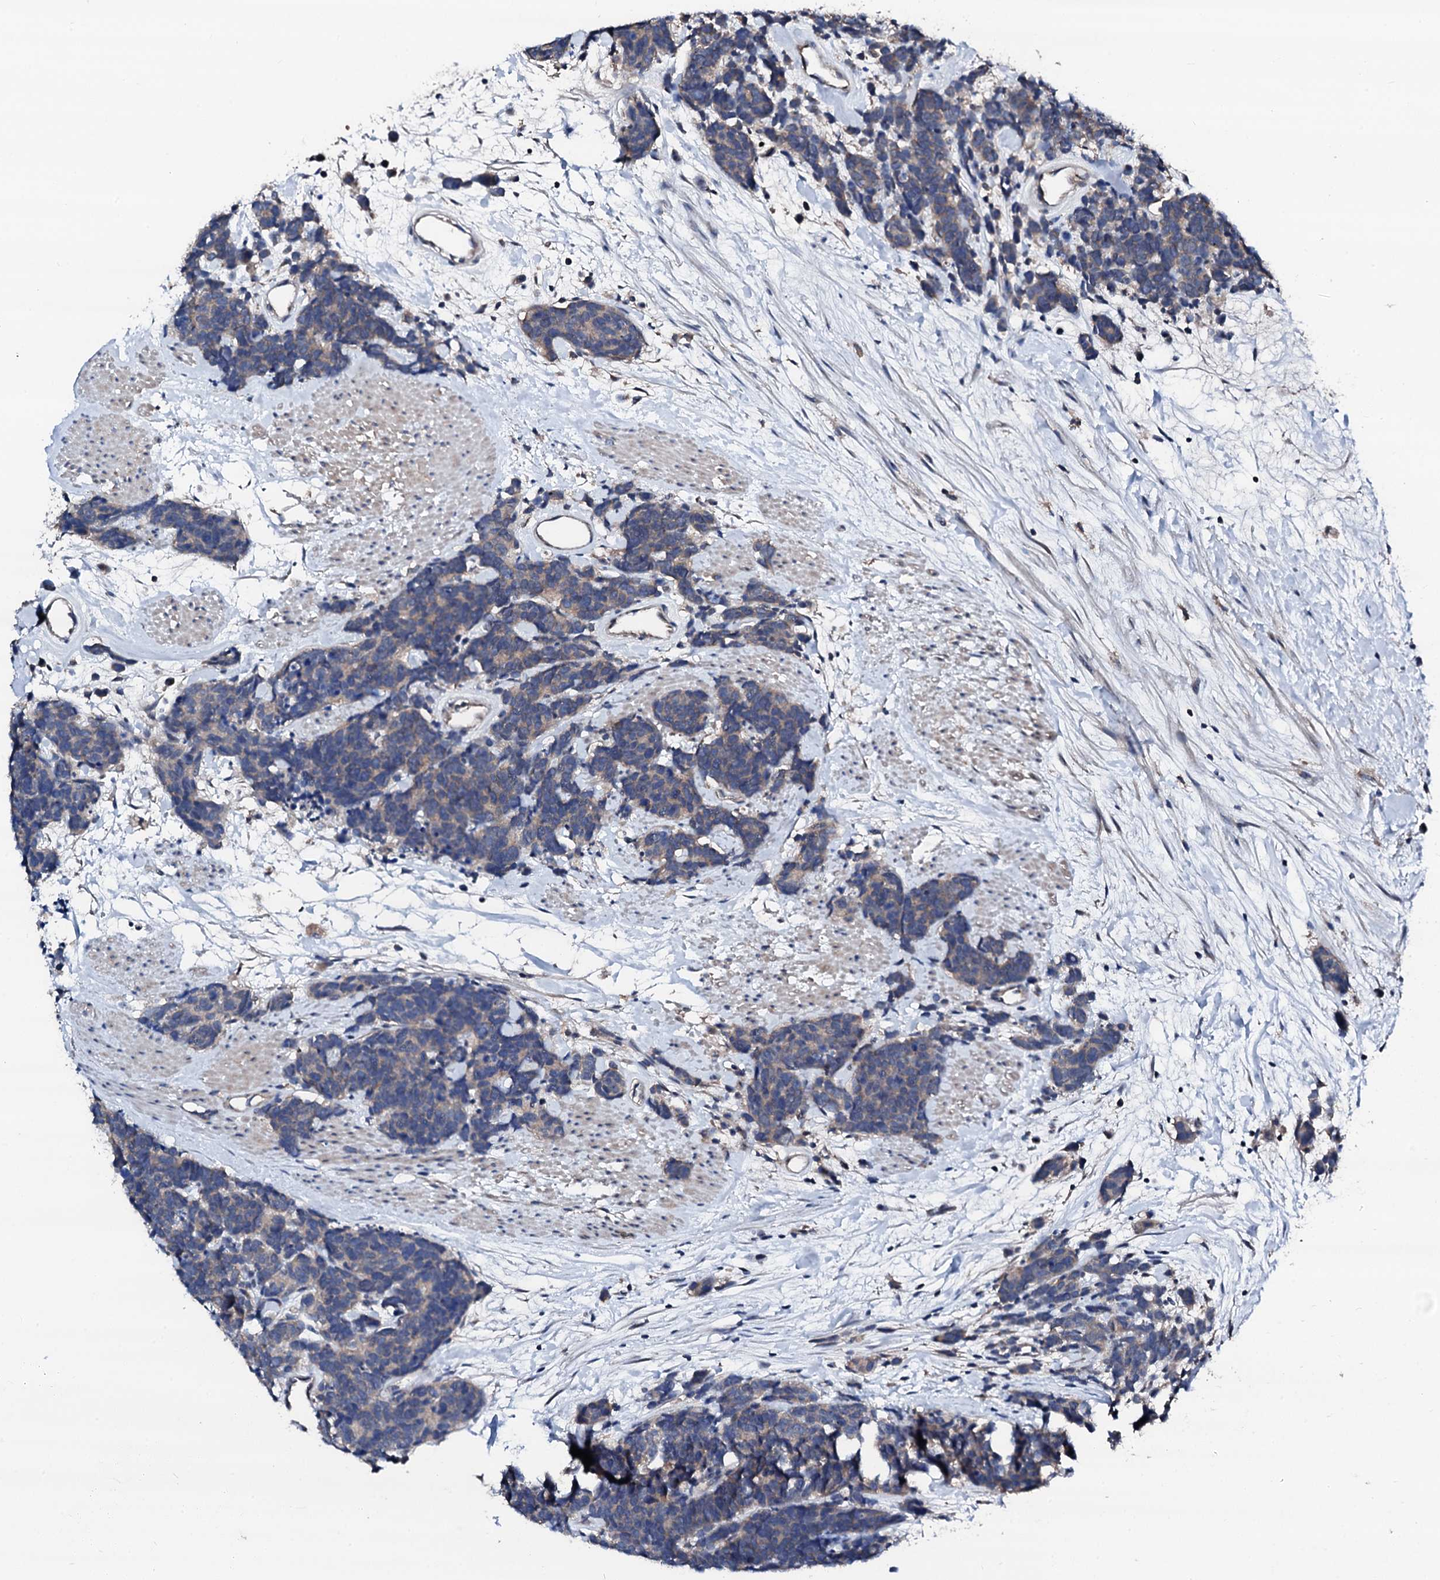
{"staining": {"intensity": "weak", "quantity": "<25%", "location": "cytoplasmic/membranous"}, "tissue": "carcinoid", "cell_type": "Tumor cells", "image_type": "cancer", "snomed": [{"axis": "morphology", "description": "Carcinoma, NOS"}, {"axis": "morphology", "description": "Carcinoid, malignant, NOS"}, {"axis": "topography", "description": "Urinary bladder"}], "caption": "The photomicrograph displays no staining of tumor cells in malignant carcinoid.", "gene": "TRAFD1", "patient": {"sex": "male", "age": 57}}